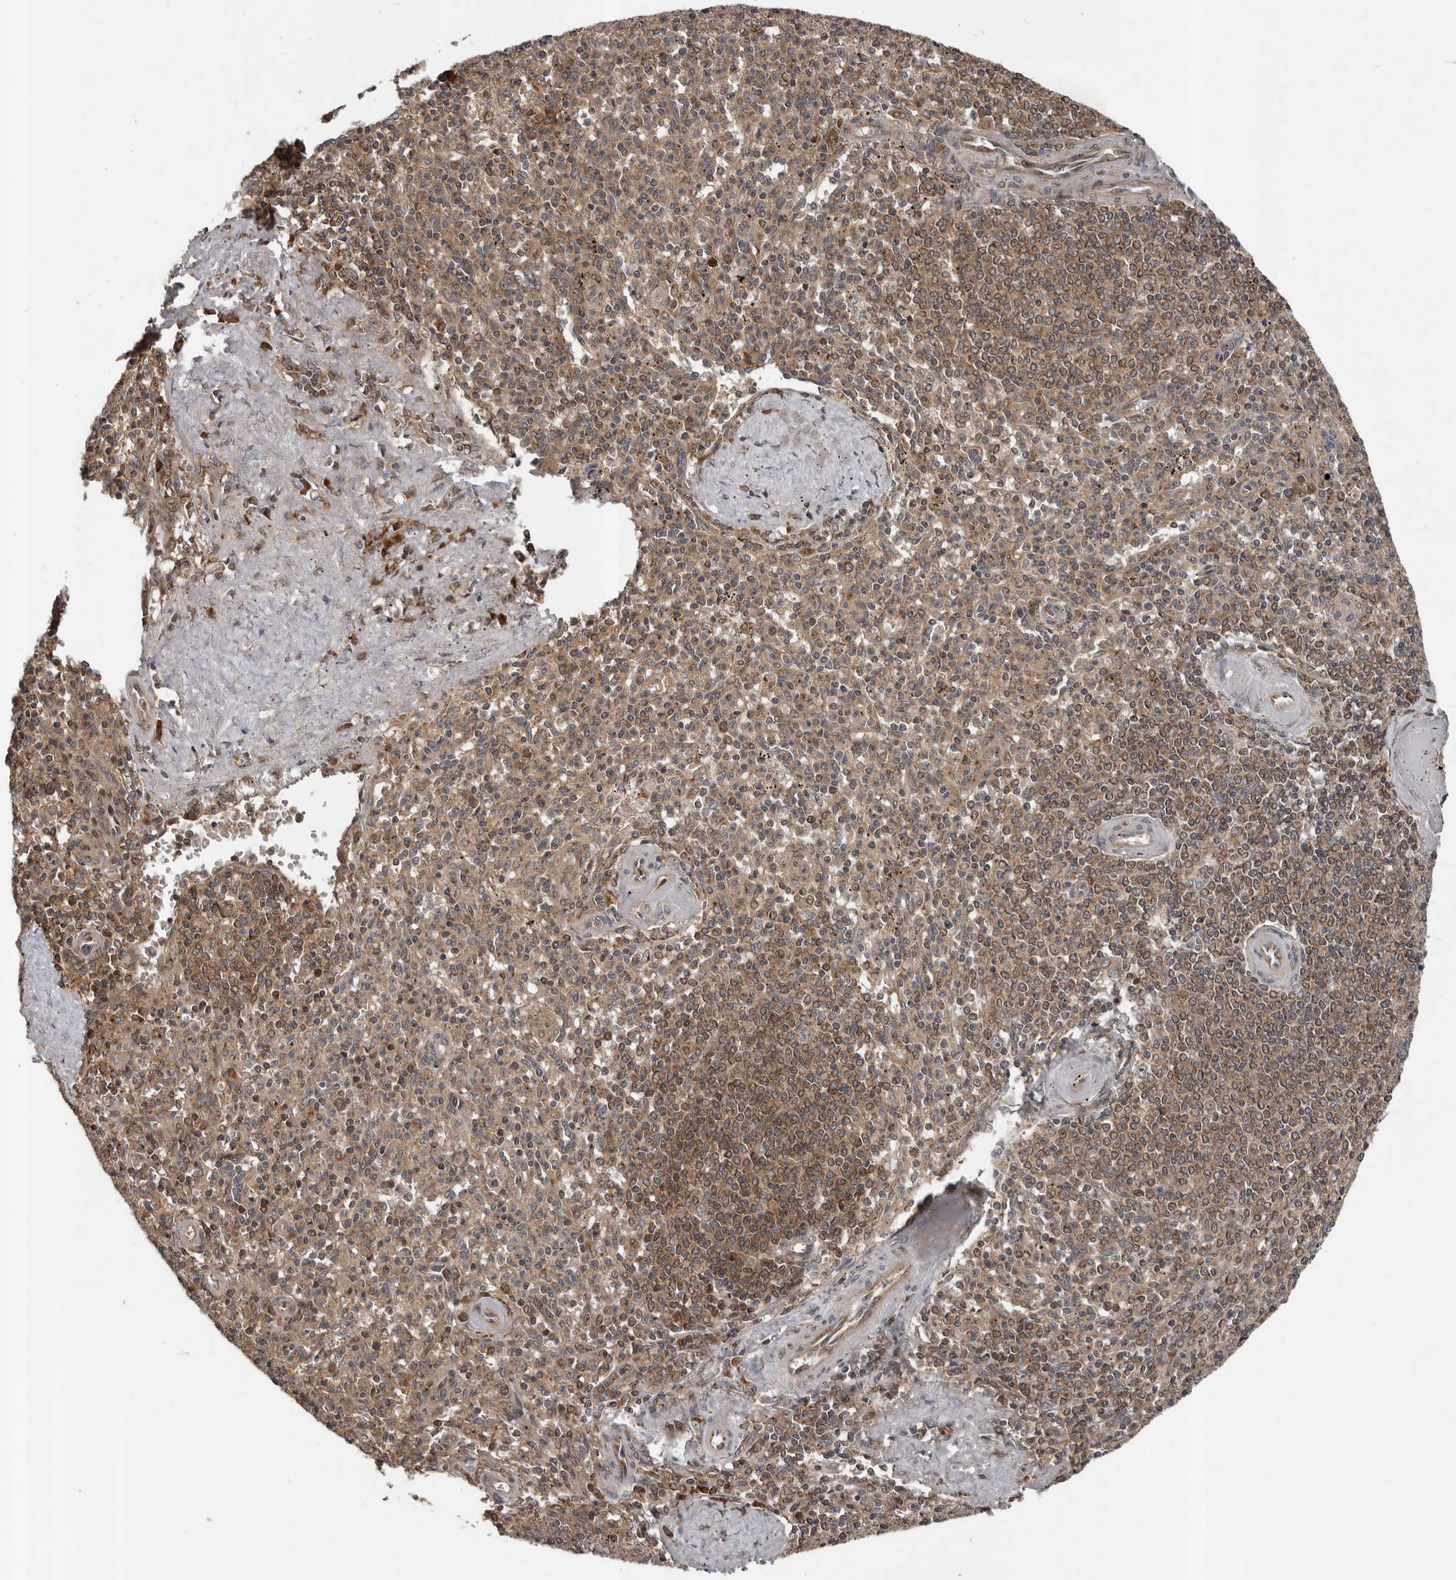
{"staining": {"intensity": "moderate", "quantity": "25%-75%", "location": "cytoplasmic/membranous"}, "tissue": "spleen", "cell_type": "Cells in red pulp", "image_type": "normal", "snomed": [{"axis": "morphology", "description": "Normal tissue, NOS"}, {"axis": "topography", "description": "Spleen"}], "caption": "Moderate cytoplasmic/membranous expression is identified in approximately 25%-75% of cells in red pulp in unremarkable spleen. The staining was performed using DAB (3,3'-diaminobenzidine), with brown indicating positive protein expression. Nuclei are stained blue with hematoxylin.", "gene": "CCDC190", "patient": {"sex": "male", "age": 72}}